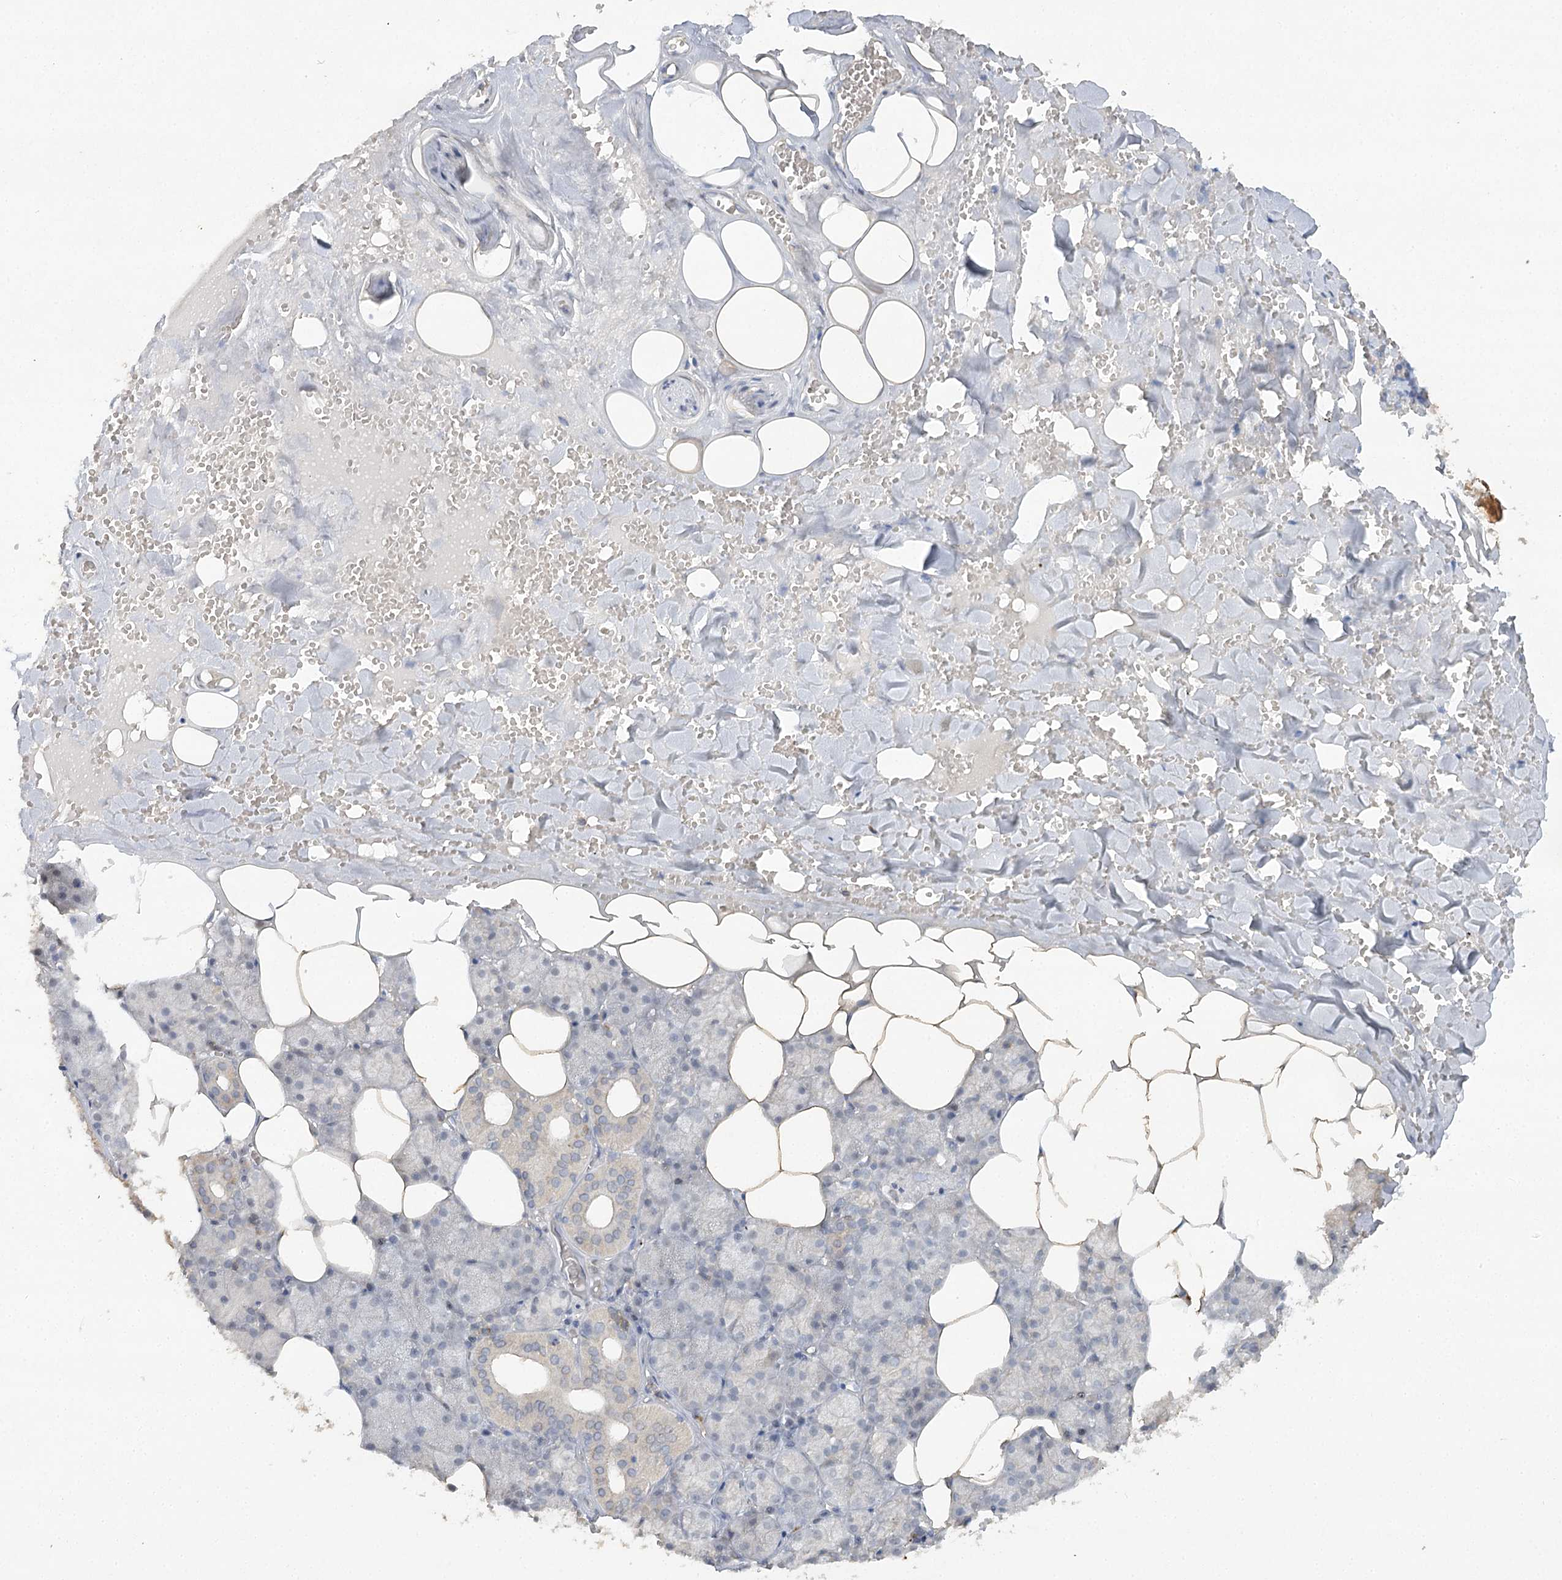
{"staining": {"intensity": "weak", "quantity": "<25%", "location": "cytoplasmic/membranous"}, "tissue": "salivary gland", "cell_type": "Glandular cells", "image_type": "normal", "snomed": [{"axis": "morphology", "description": "Normal tissue, NOS"}, {"axis": "topography", "description": "Salivary gland"}], "caption": "Image shows no protein expression in glandular cells of normal salivary gland. (DAB immunohistochemistry visualized using brightfield microscopy, high magnification).", "gene": "TRAF3IP1", "patient": {"sex": "male", "age": 62}}